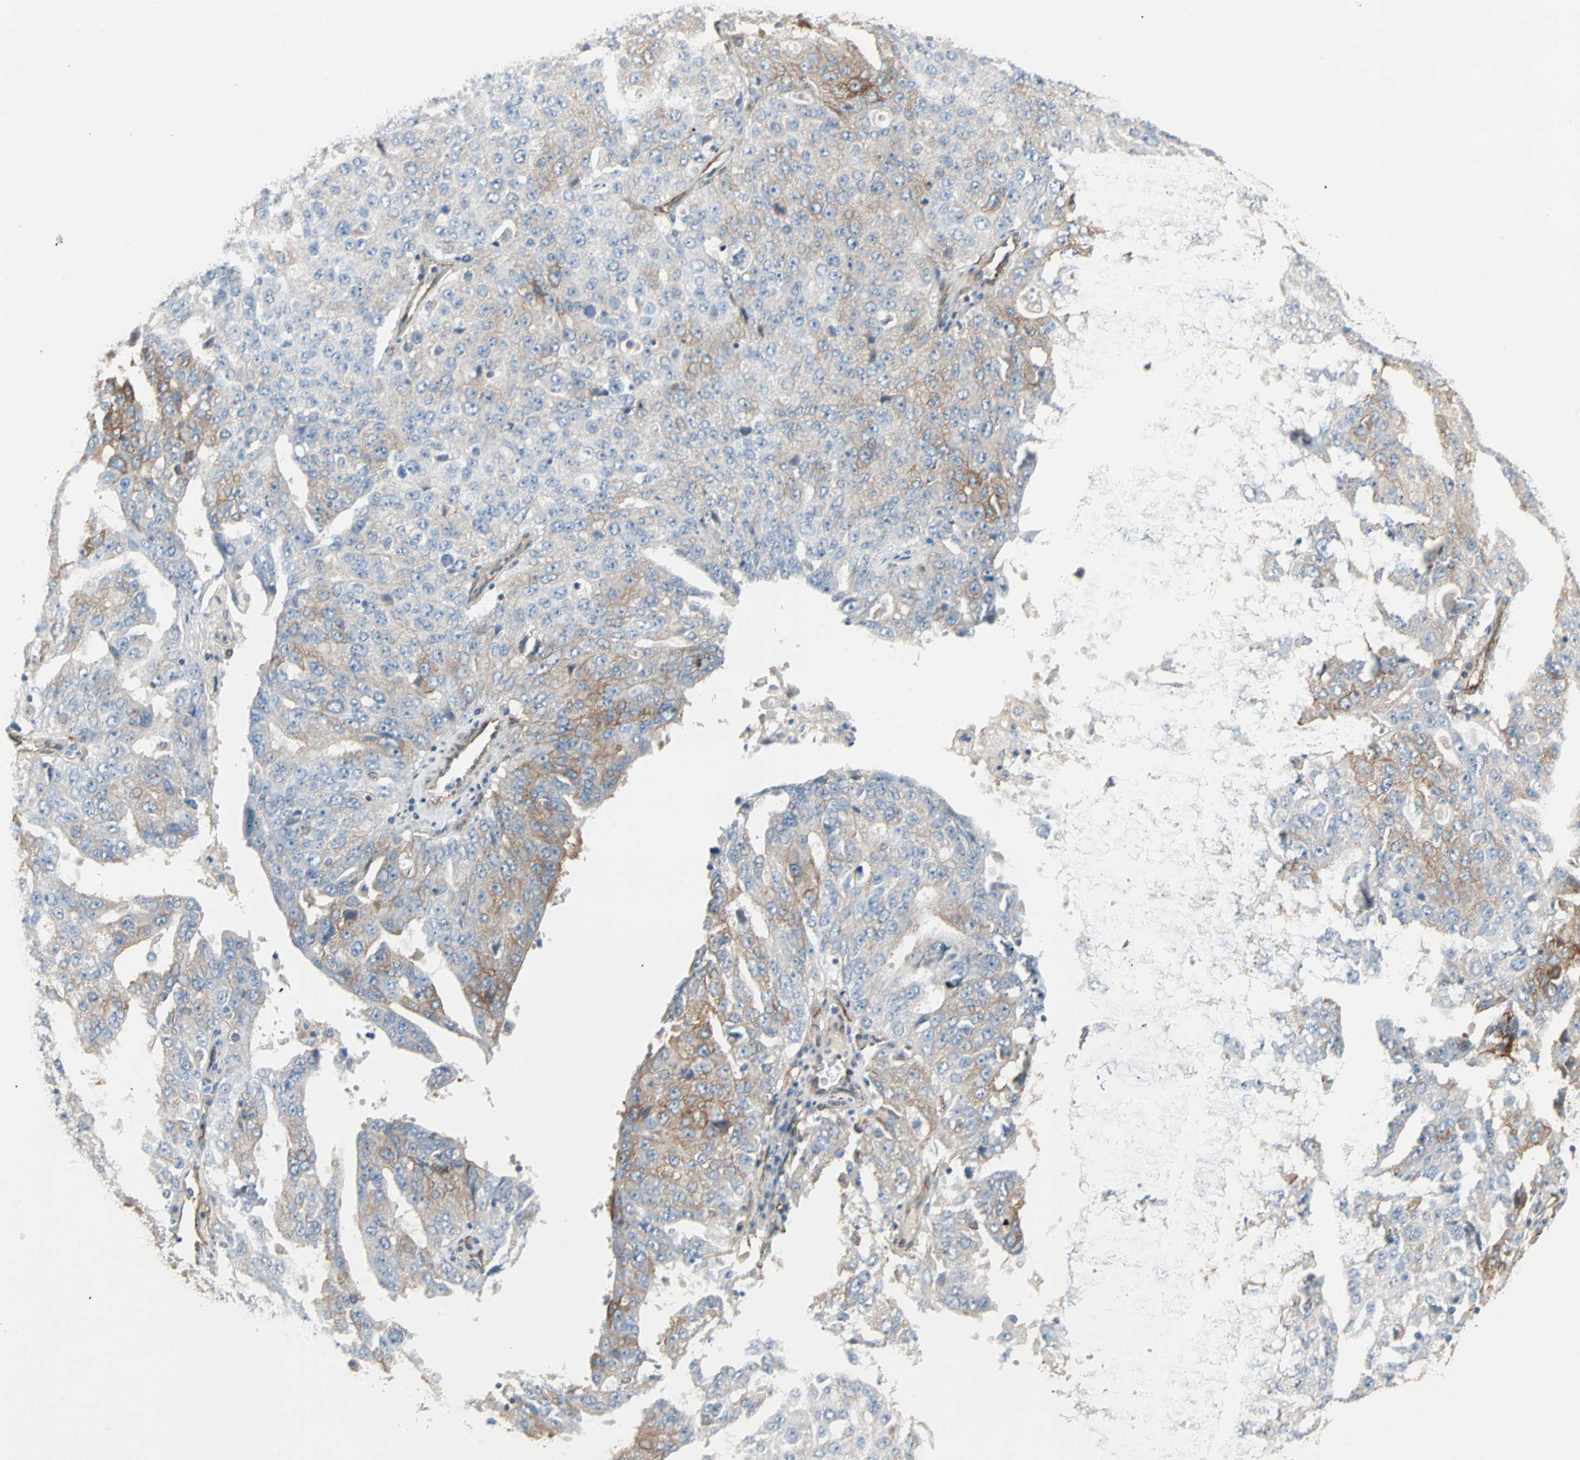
{"staining": {"intensity": "moderate", "quantity": "<25%", "location": "cytoplasmic/membranous"}, "tissue": "ovarian cancer", "cell_type": "Tumor cells", "image_type": "cancer", "snomed": [{"axis": "morphology", "description": "Carcinoma, endometroid"}, {"axis": "topography", "description": "Ovary"}], "caption": "About <25% of tumor cells in endometroid carcinoma (ovarian) display moderate cytoplasmic/membranous protein positivity as visualized by brown immunohistochemical staining.", "gene": "EPB41L2", "patient": {"sex": "female", "age": 62}}